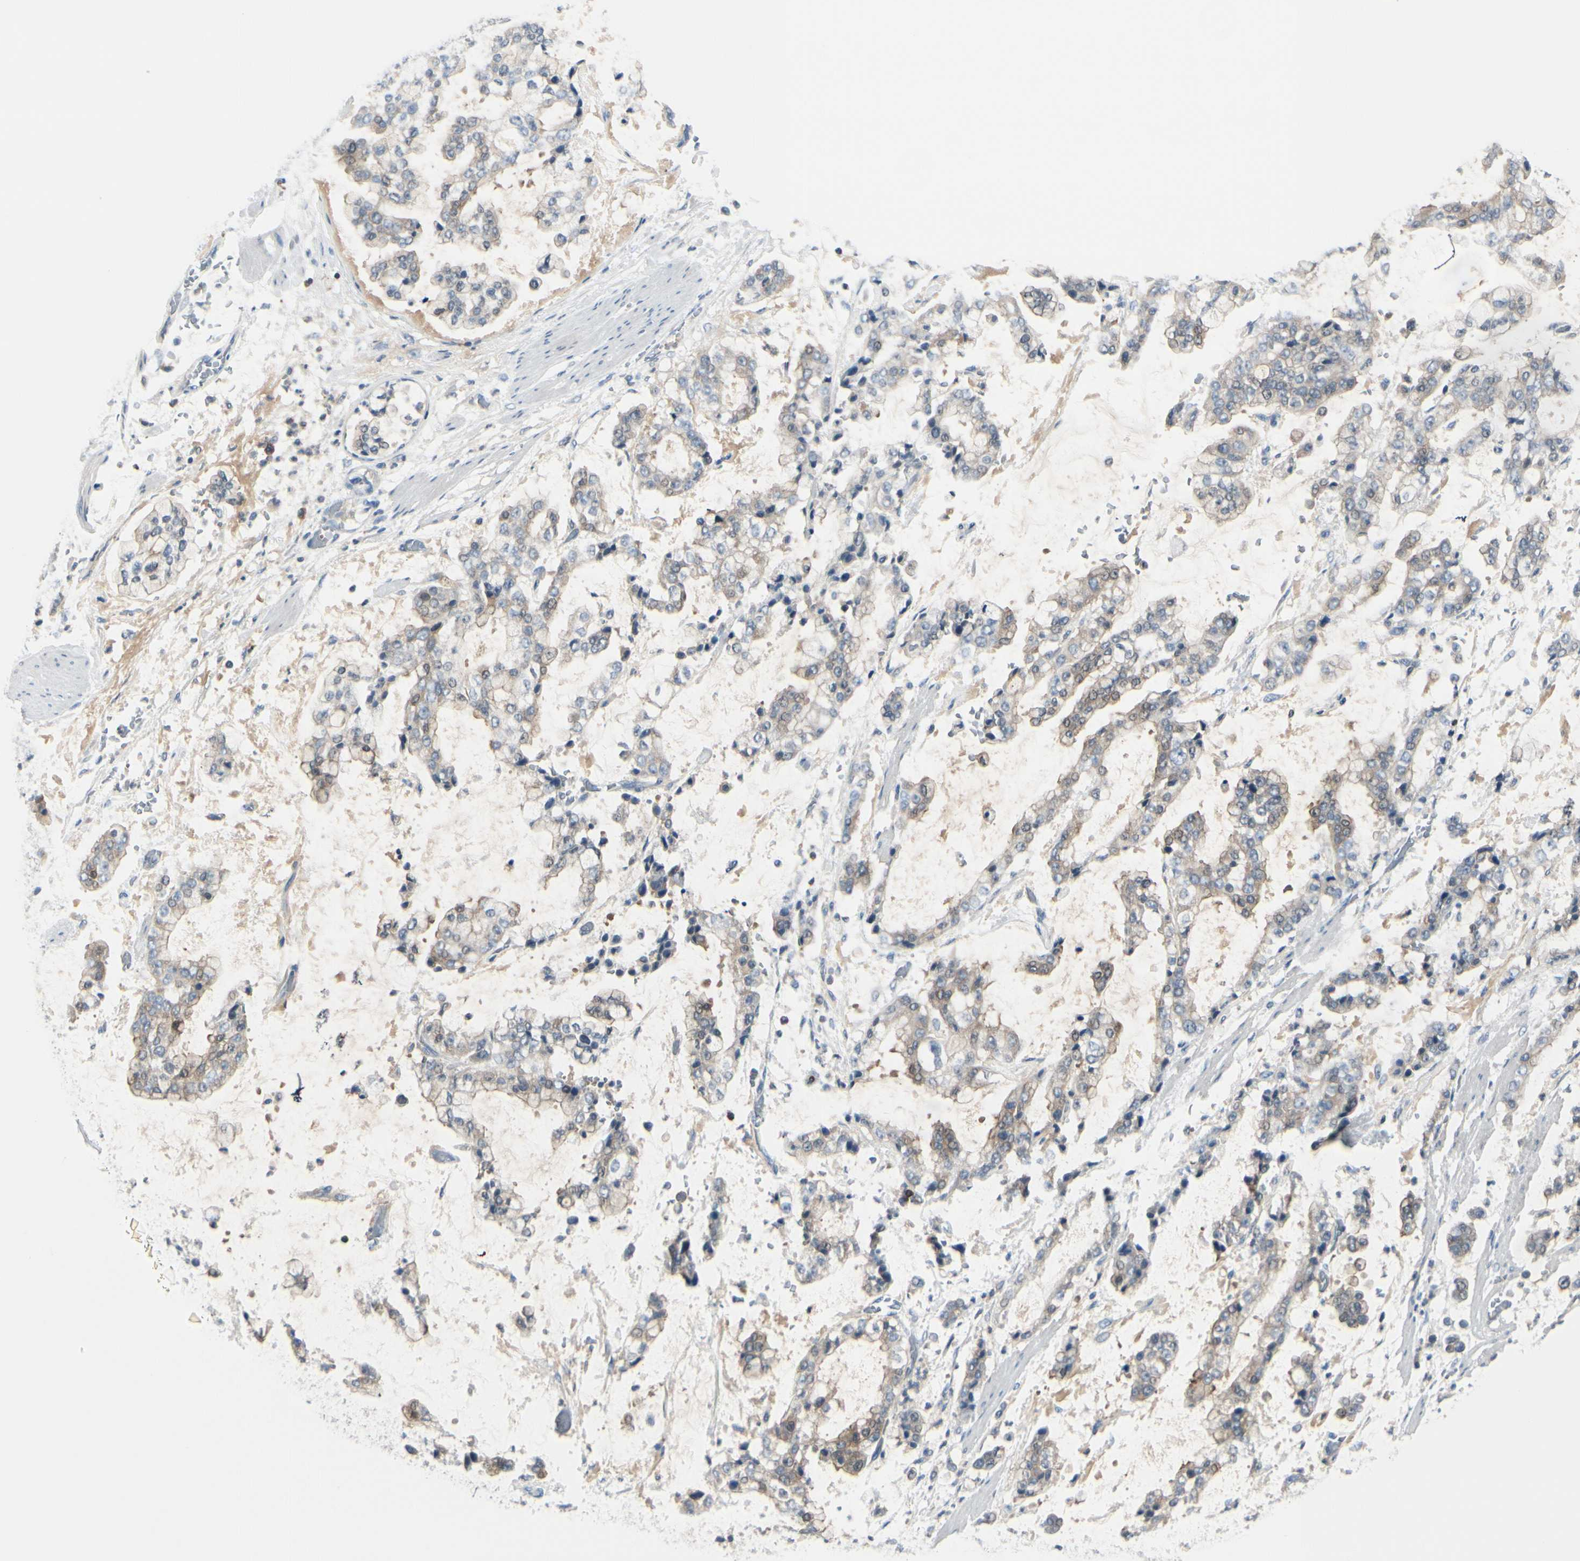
{"staining": {"intensity": "weak", "quantity": "25%-75%", "location": "cytoplasmic/membranous"}, "tissue": "stomach cancer", "cell_type": "Tumor cells", "image_type": "cancer", "snomed": [{"axis": "morphology", "description": "Normal tissue, NOS"}, {"axis": "morphology", "description": "Adenocarcinoma, NOS"}, {"axis": "topography", "description": "Stomach, upper"}, {"axis": "topography", "description": "Stomach"}], "caption": "IHC micrograph of human stomach cancer stained for a protein (brown), which exhibits low levels of weak cytoplasmic/membranous staining in approximately 25%-75% of tumor cells.", "gene": "SLC9A3R1", "patient": {"sex": "male", "age": 76}}